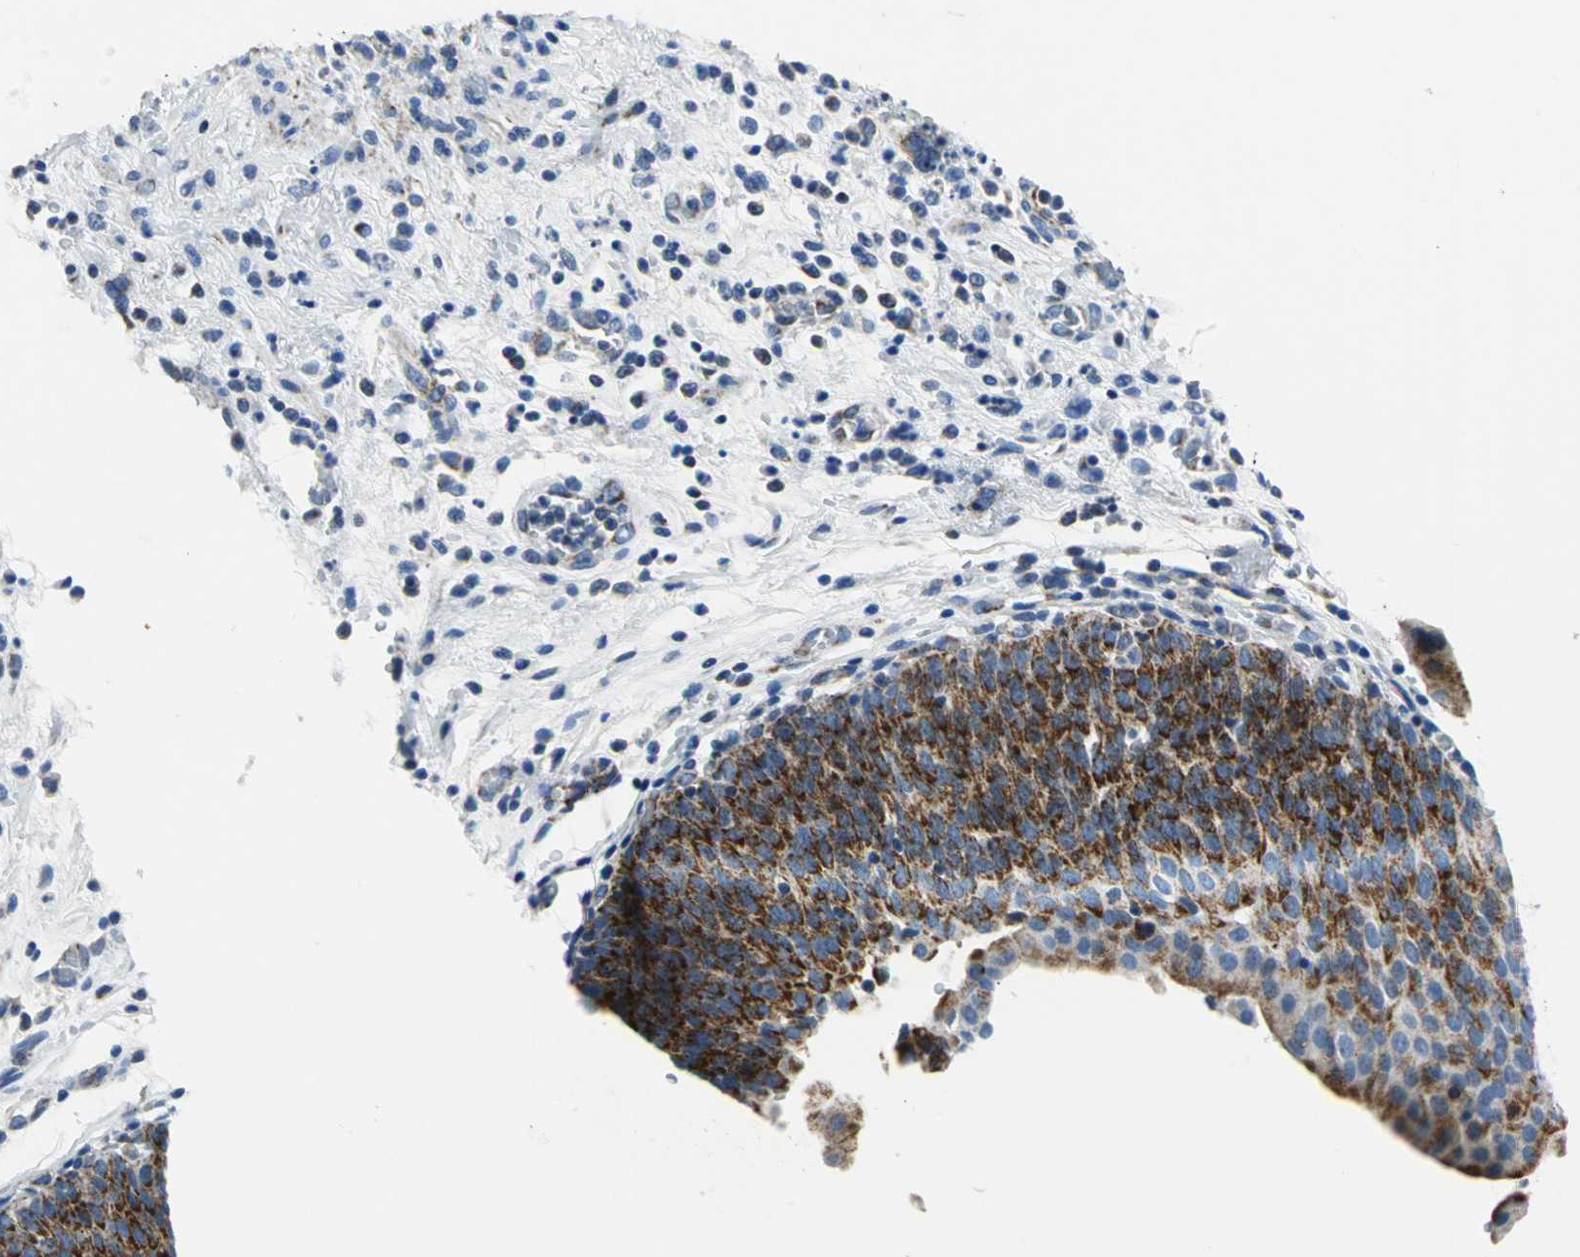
{"staining": {"intensity": "strong", "quantity": ">75%", "location": "cytoplasmic/membranous"}, "tissue": "urinary bladder", "cell_type": "Urothelial cells", "image_type": "normal", "snomed": [{"axis": "morphology", "description": "Normal tissue, NOS"}, {"axis": "morphology", "description": "Dysplasia, NOS"}, {"axis": "topography", "description": "Urinary bladder"}], "caption": "The image demonstrates staining of normal urinary bladder, revealing strong cytoplasmic/membranous protein staining (brown color) within urothelial cells. (Brightfield microscopy of DAB IHC at high magnification).", "gene": "IFI6", "patient": {"sex": "male", "age": 35}}